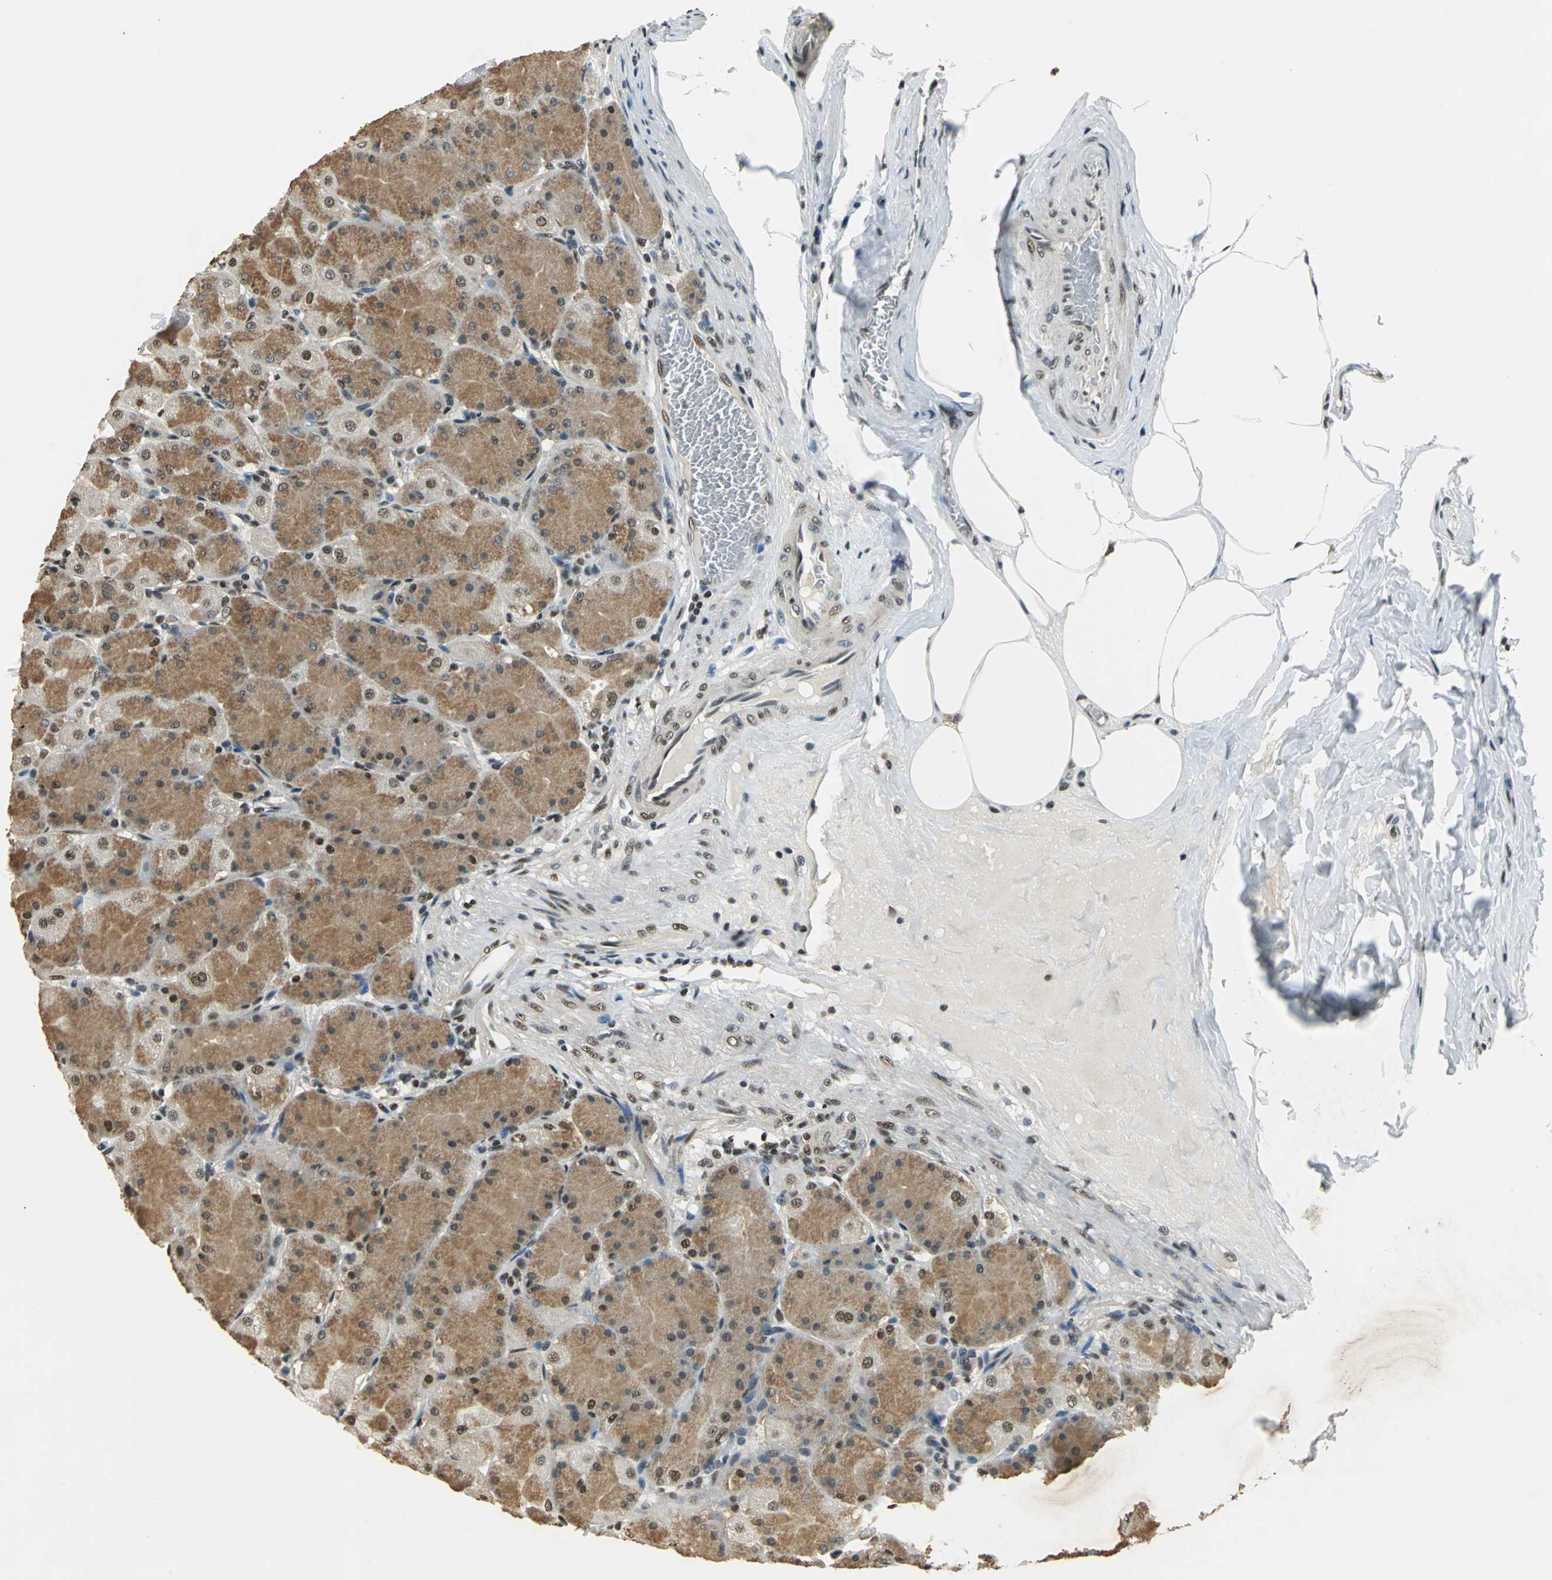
{"staining": {"intensity": "moderate", "quantity": ">75%", "location": "cytoplasmic/membranous,nuclear"}, "tissue": "stomach", "cell_type": "Glandular cells", "image_type": "normal", "snomed": [{"axis": "morphology", "description": "Normal tissue, NOS"}, {"axis": "topography", "description": "Stomach, upper"}], "caption": "IHC image of normal human stomach stained for a protein (brown), which shows medium levels of moderate cytoplasmic/membranous,nuclear staining in about >75% of glandular cells.", "gene": "RBM14", "patient": {"sex": "female", "age": 56}}